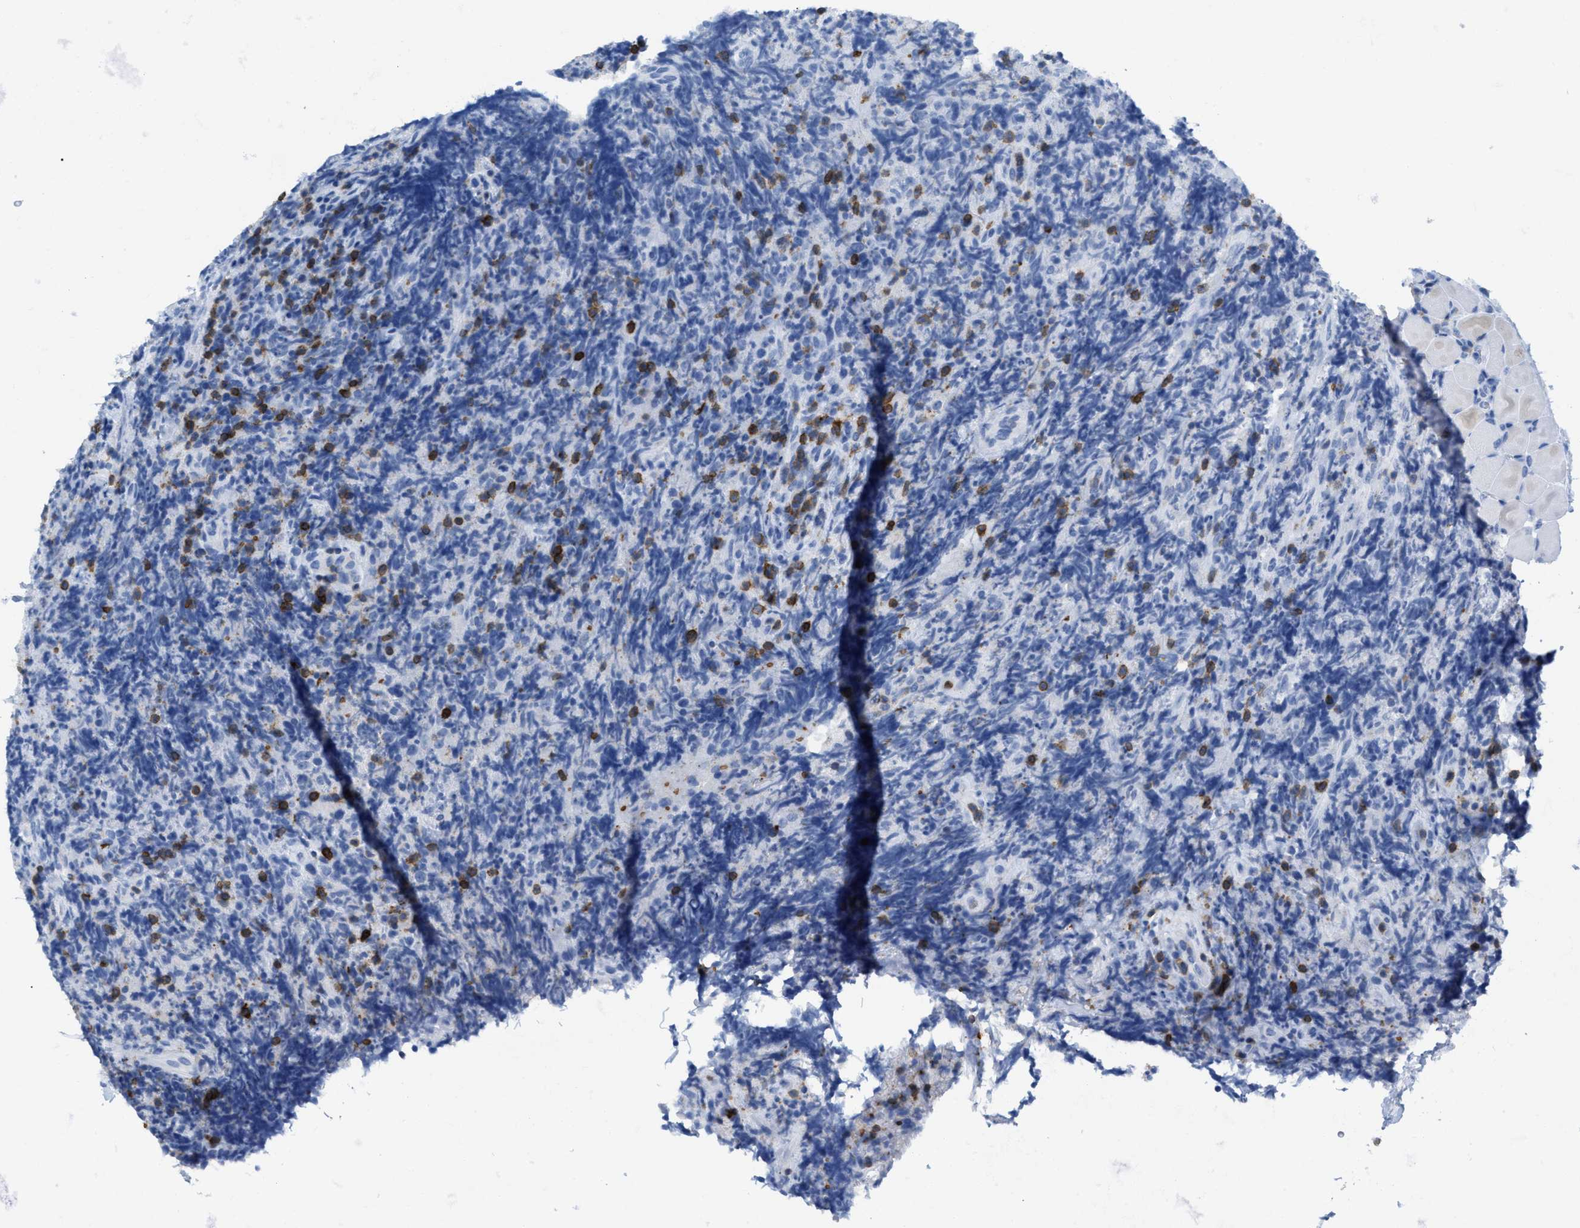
{"staining": {"intensity": "negative", "quantity": "none", "location": "none"}, "tissue": "lymphoma", "cell_type": "Tumor cells", "image_type": "cancer", "snomed": [{"axis": "morphology", "description": "Malignant lymphoma, non-Hodgkin's type, High grade"}, {"axis": "topography", "description": "Tonsil"}], "caption": "High power microscopy photomicrograph of an immunohistochemistry photomicrograph of high-grade malignant lymphoma, non-Hodgkin's type, revealing no significant staining in tumor cells.", "gene": "CD5", "patient": {"sex": "female", "age": 36}}